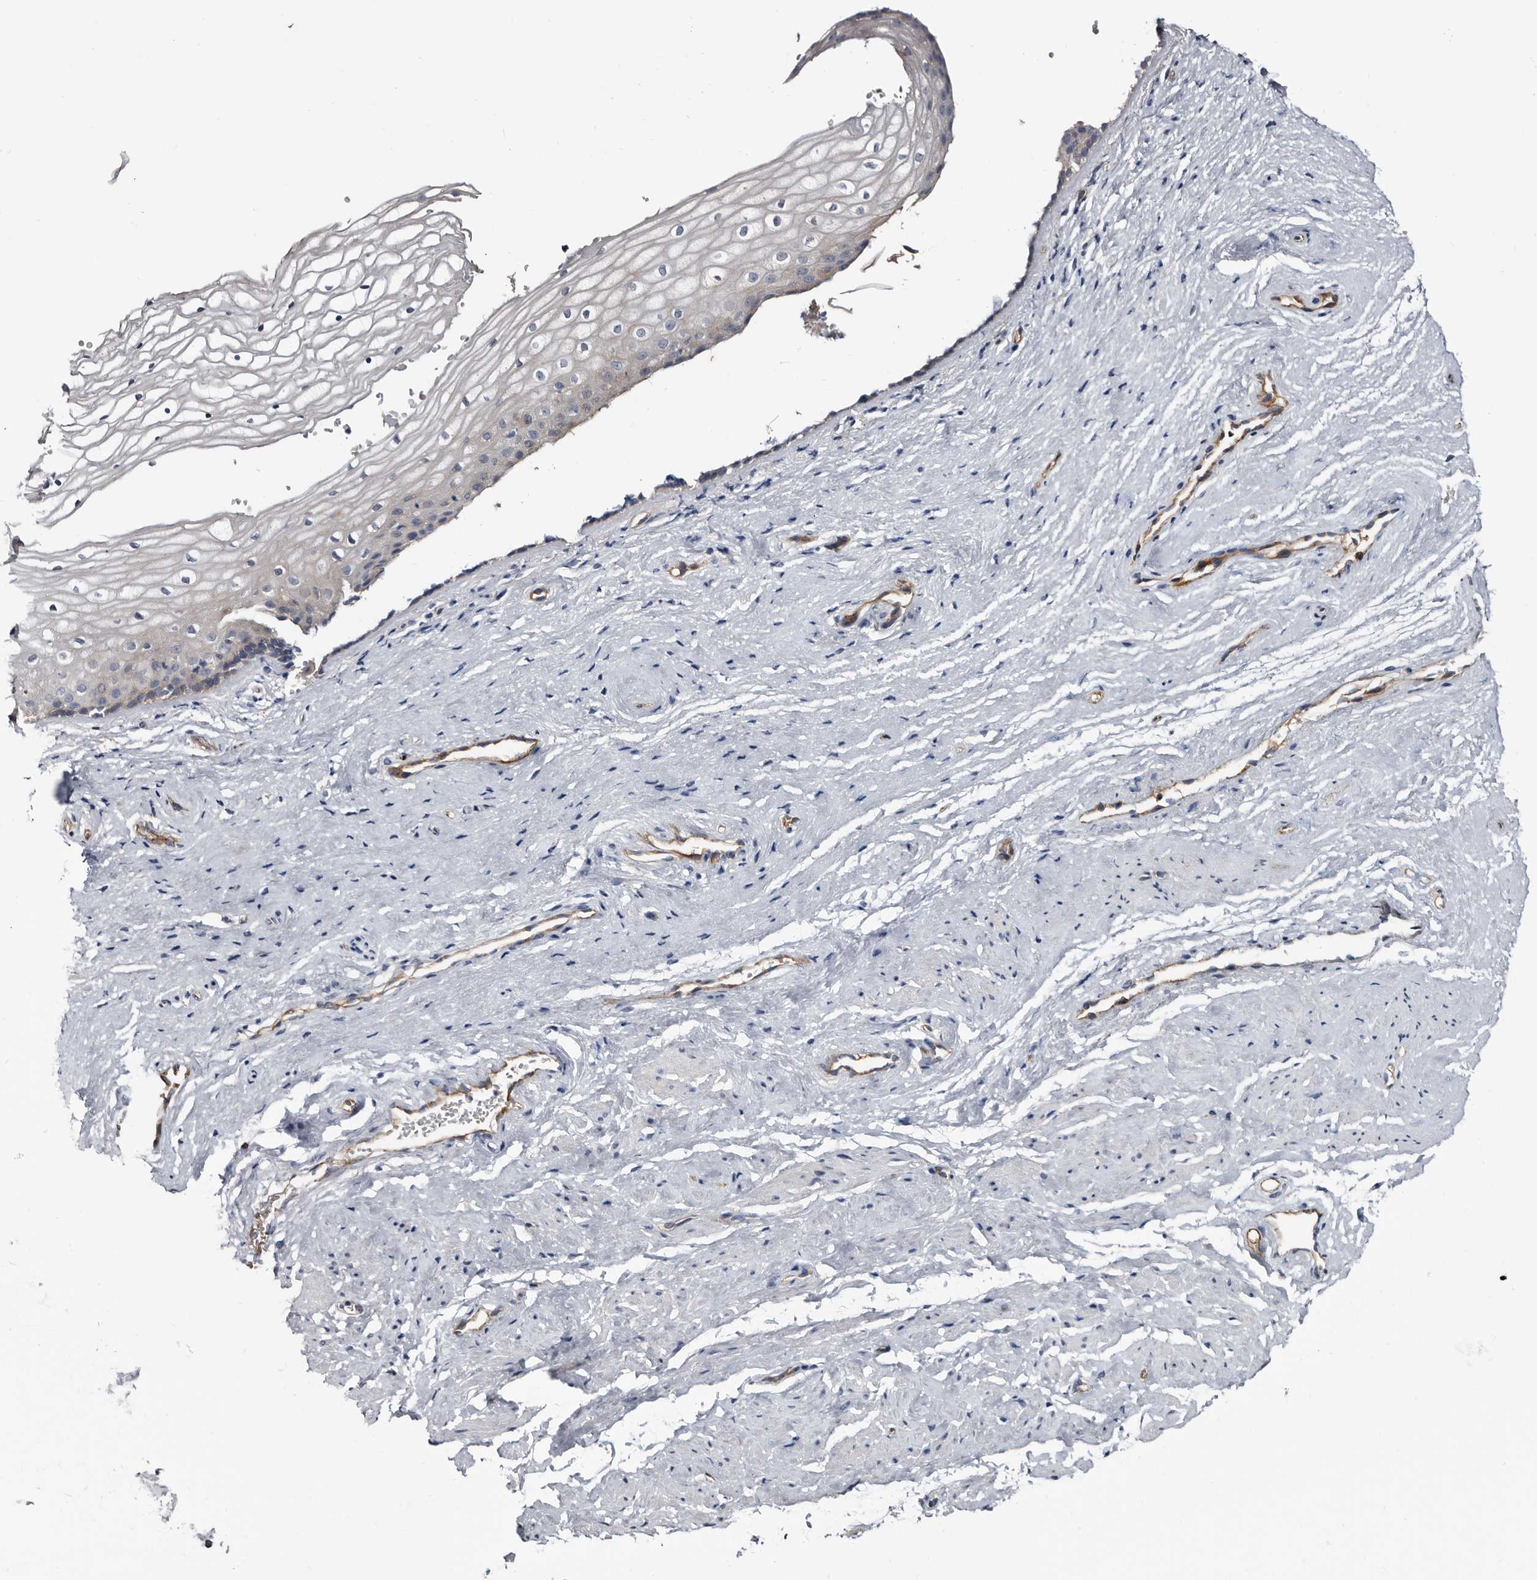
{"staining": {"intensity": "negative", "quantity": "none", "location": "none"}, "tissue": "vagina", "cell_type": "Squamous epithelial cells", "image_type": "normal", "snomed": [{"axis": "morphology", "description": "Normal tissue, NOS"}, {"axis": "topography", "description": "Vagina"}], "caption": "Immunohistochemistry histopathology image of unremarkable vagina: vagina stained with DAB (3,3'-diaminobenzidine) exhibits no significant protein staining in squamous epithelial cells. (Immunohistochemistry (ihc), brightfield microscopy, high magnification).", "gene": "TSPAN17", "patient": {"sex": "female", "age": 46}}